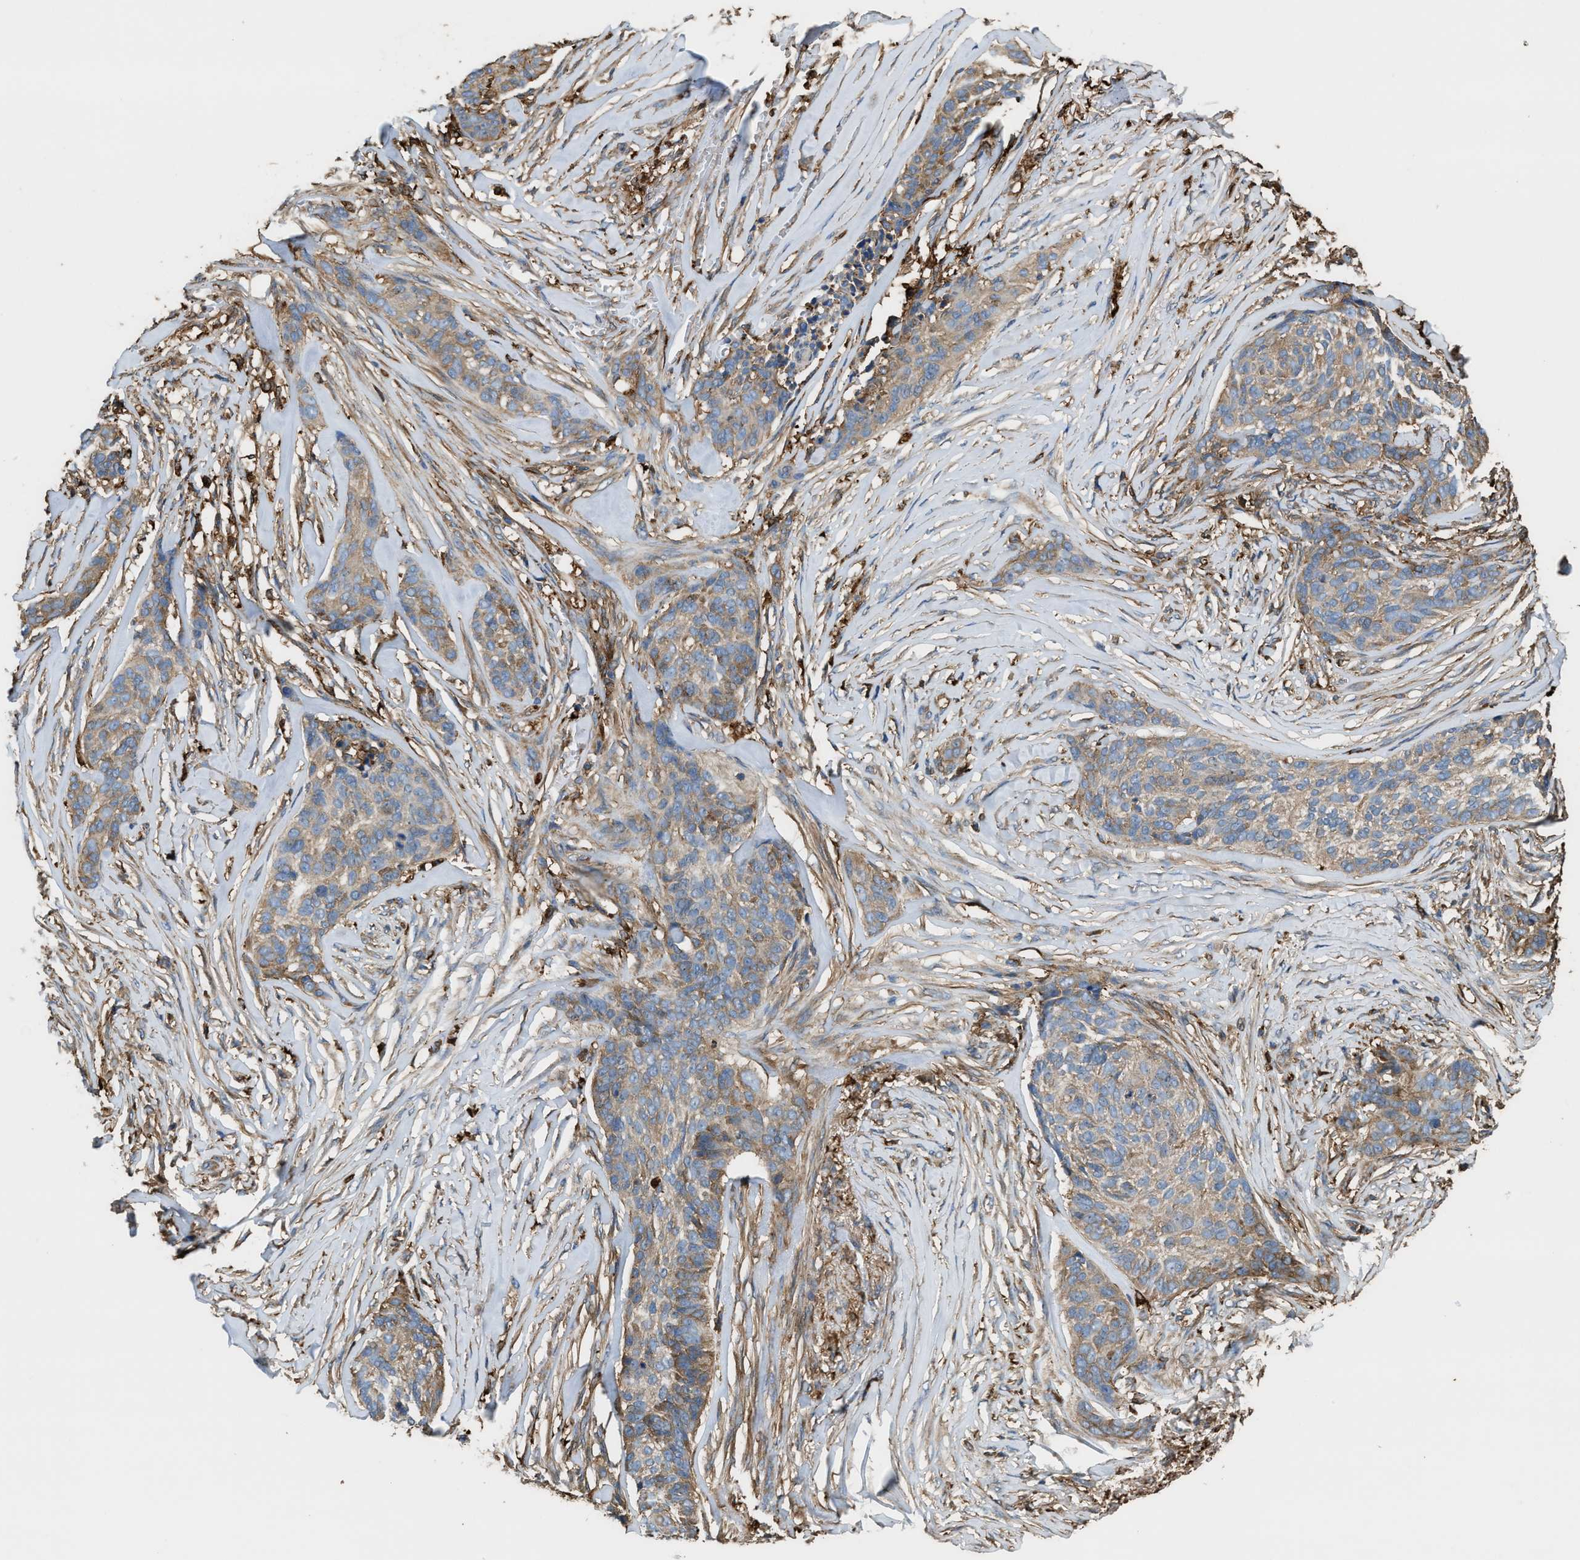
{"staining": {"intensity": "weak", "quantity": "25%-75%", "location": "cytoplasmic/membranous"}, "tissue": "skin cancer", "cell_type": "Tumor cells", "image_type": "cancer", "snomed": [{"axis": "morphology", "description": "Basal cell carcinoma"}, {"axis": "topography", "description": "Skin"}], "caption": "The image exhibits immunohistochemical staining of skin basal cell carcinoma. There is weak cytoplasmic/membranous expression is present in approximately 25%-75% of tumor cells. The protein is stained brown, and the nuclei are stained in blue (DAB IHC with brightfield microscopy, high magnification).", "gene": "ATIC", "patient": {"sex": "male", "age": 85}}